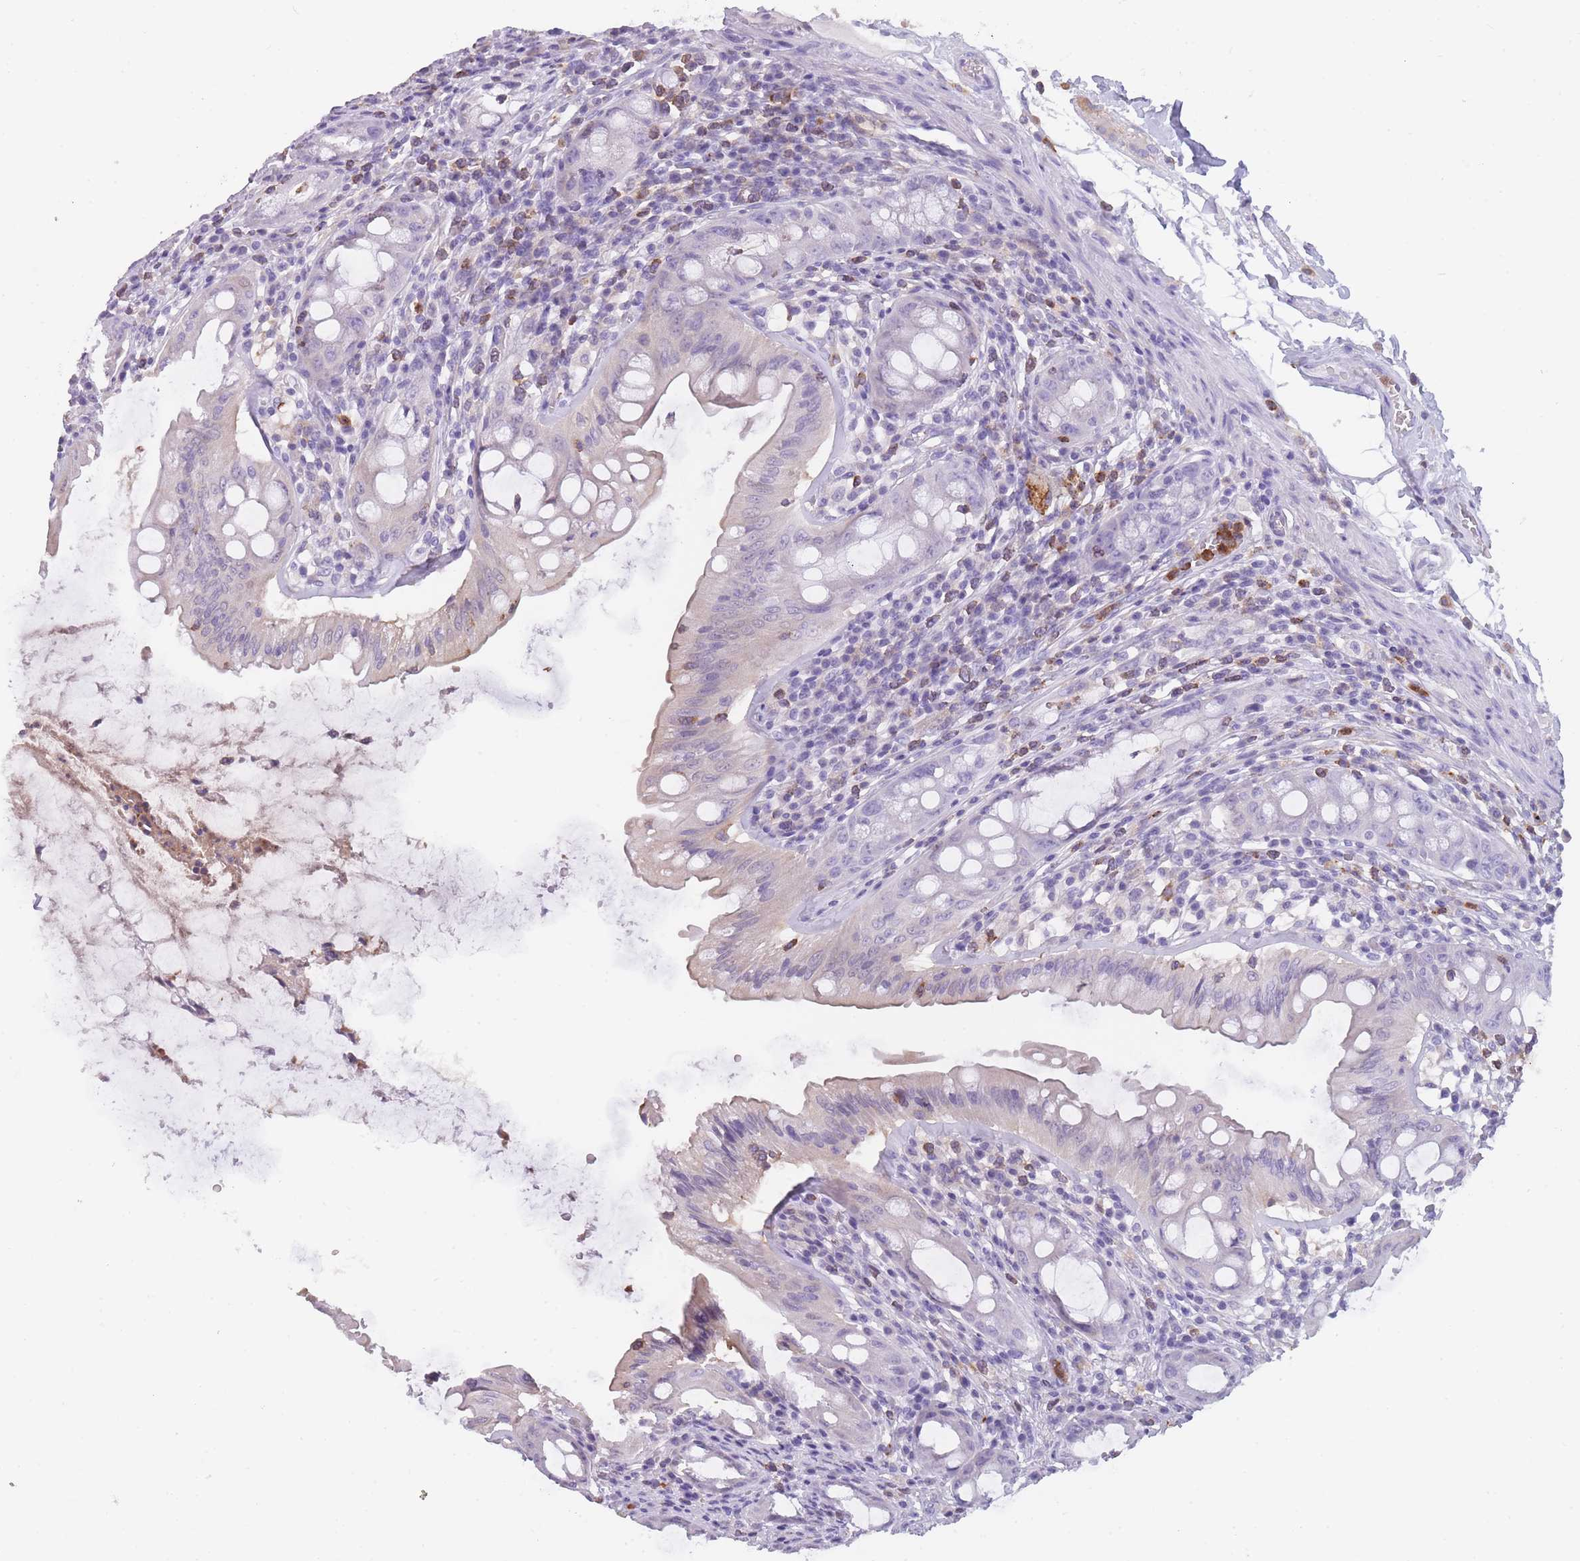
{"staining": {"intensity": "negative", "quantity": "none", "location": "none"}, "tissue": "rectum", "cell_type": "Glandular cells", "image_type": "normal", "snomed": [{"axis": "morphology", "description": "Normal tissue, NOS"}, {"axis": "topography", "description": "Rectum"}], "caption": "A high-resolution image shows immunohistochemistry staining of unremarkable rectum, which exhibits no significant positivity in glandular cells.", "gene": "CR1L", "patient": {"sex": "female", "age": 57}}